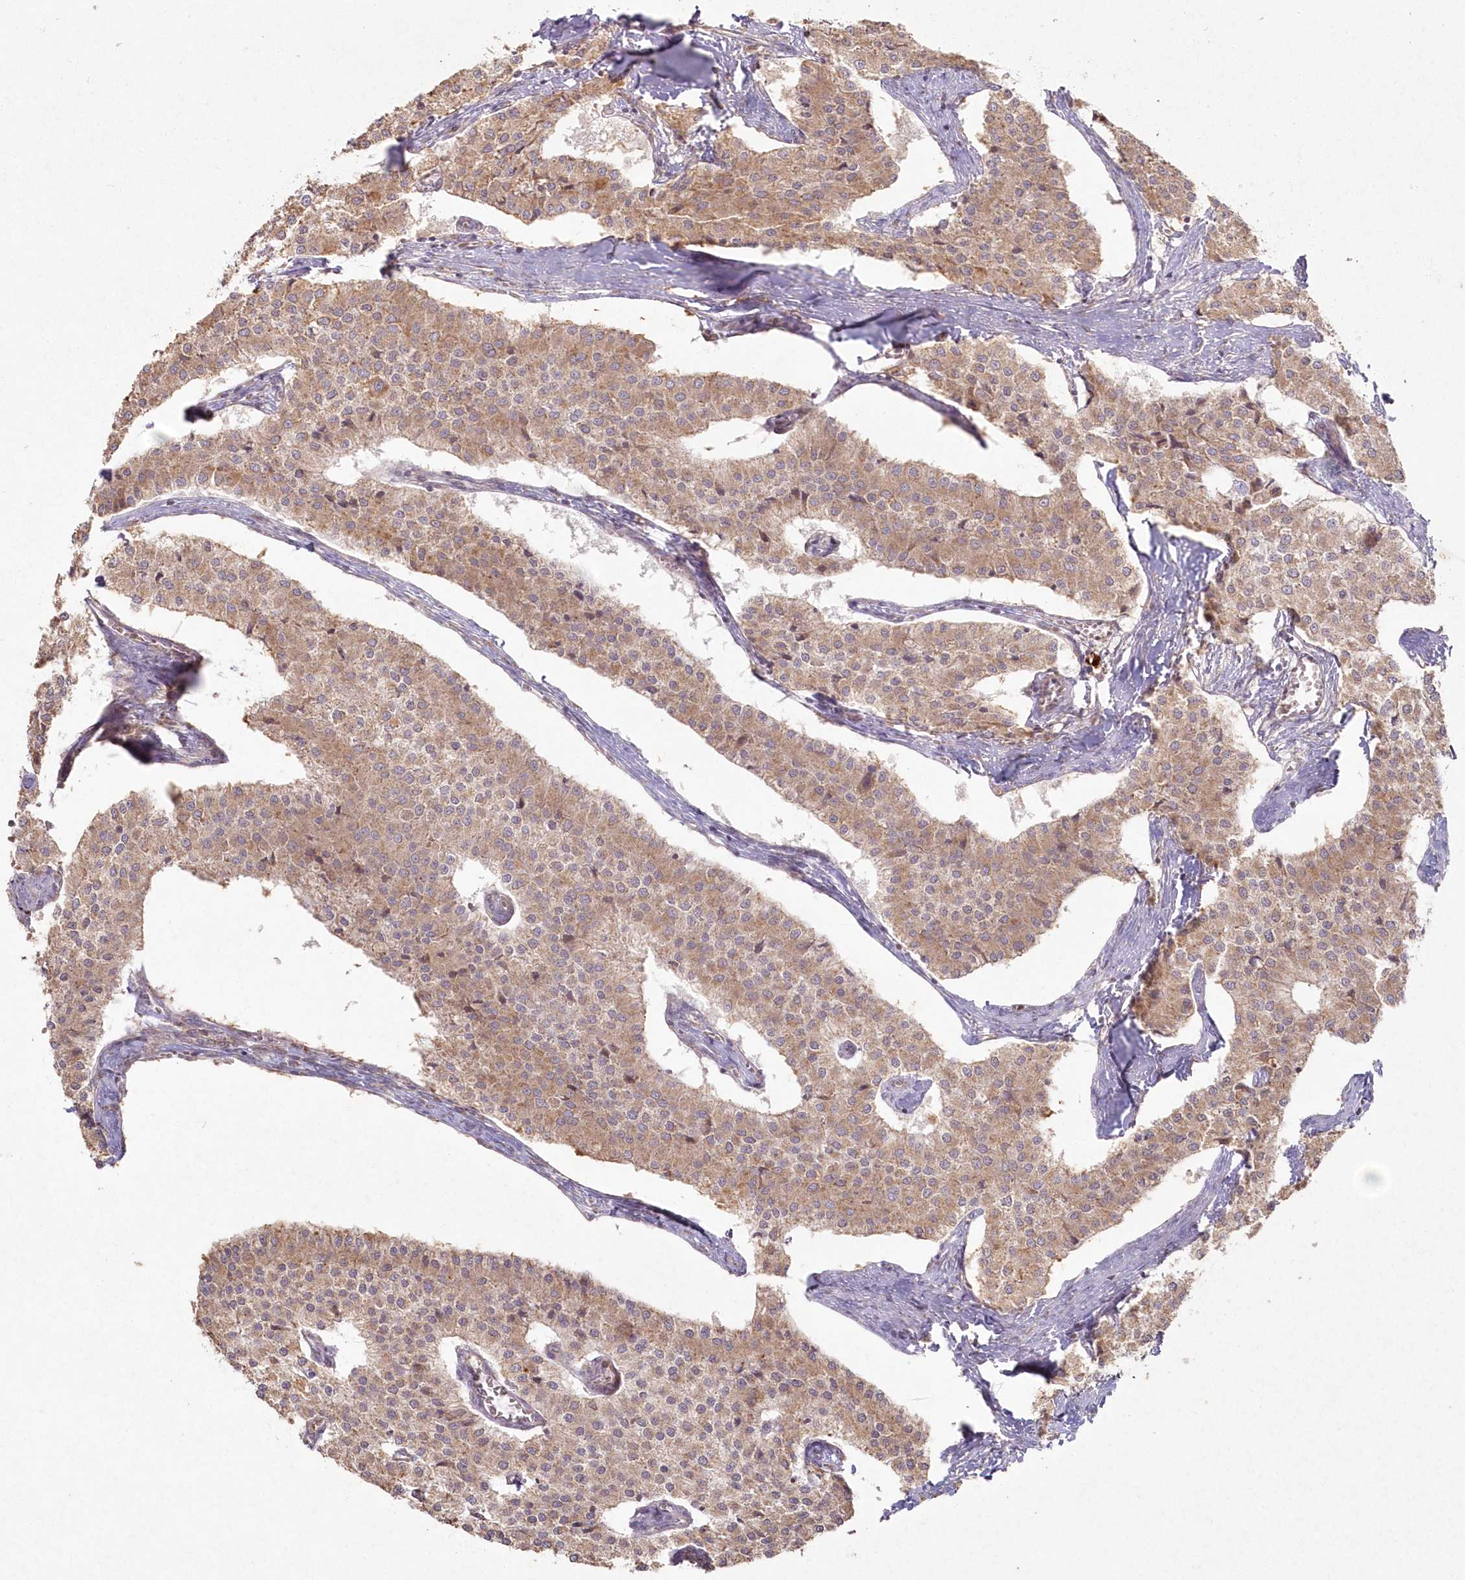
{"staining": {"intensity": "moderate", "quantity": ">75%", "location": "cytoplasmic/membranous"}, "tissue": "carcinoid", "cell_type": "Tumor cells", "image_type": "cancer", "snomed": [{"axis": "morphology", "description": "Carcinoid, malignant, NOS"}, {"axis": "topography", "description": "Colon"}], "caption": "Tumor cells reveal medium levels of moderate cytoplasmic/membranous staining in about >75% of cells in human carcinoid (malignant). (DAB (3,3'-diaminobenzidine) IHC with brightfield microscopy, high magnification).", "gene": "ARSB", "patient": {"sex": "female", "age": 52}}